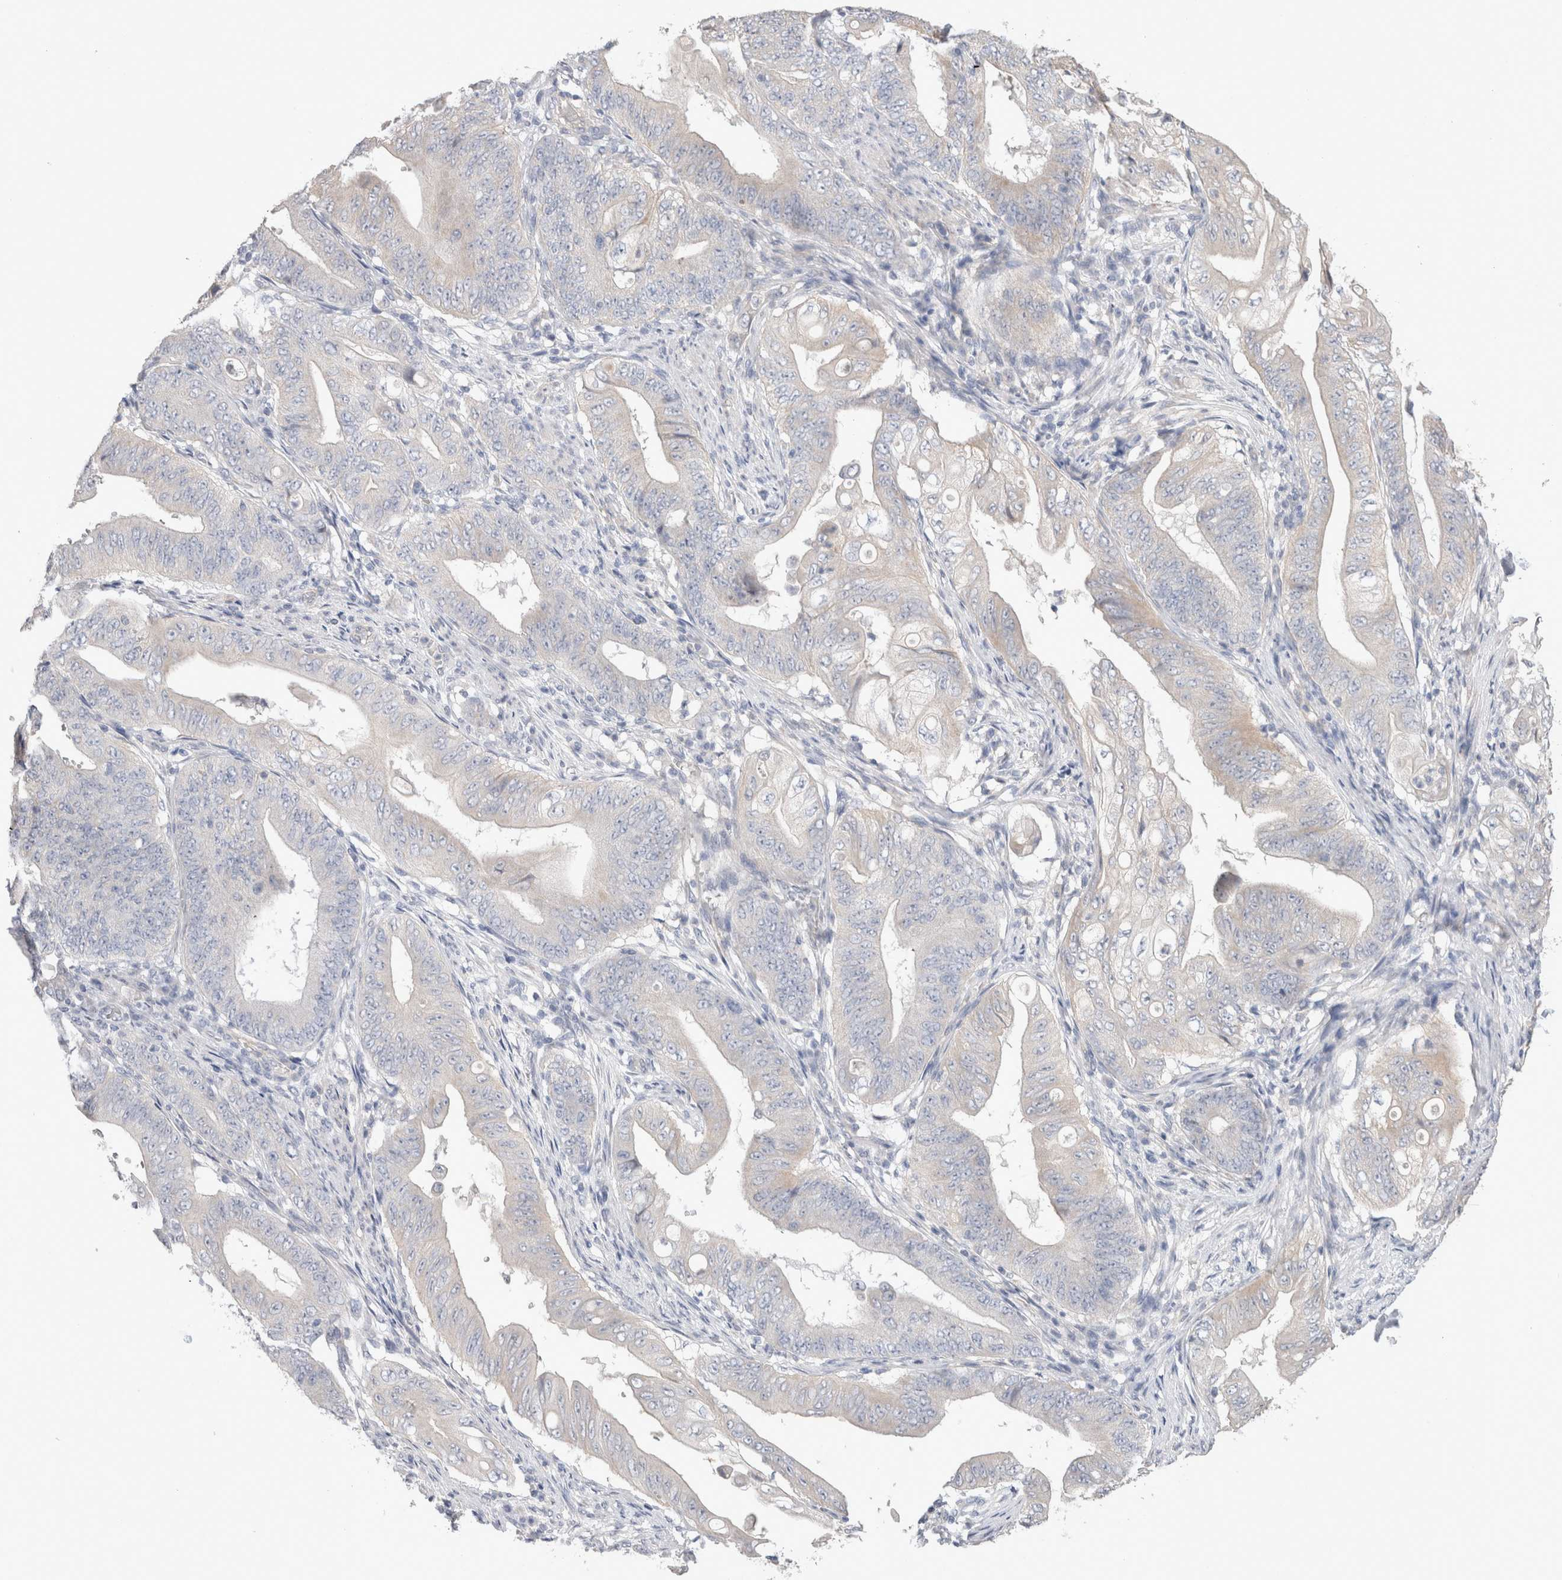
{"staining": {"intensity": "weak", "quantity": "<25%", "location": "cytoplasmic/membranous"}, "tissue": "stomach cancer", "cell_type": "Tumor cells", "image_type": "cancer", "snomed": [{"axis": "morphology", "description": "Adenocarcinoma, NOS"}, {"axis": "topography", "description": "Stomach"}], "caption": "Human adenocarcinoma (stomach) stained for a protein using immunohistochemistry reveals no staining in tumor cells.", "gene": "DMD", "patient": {"sex": "female", "age": 73}}